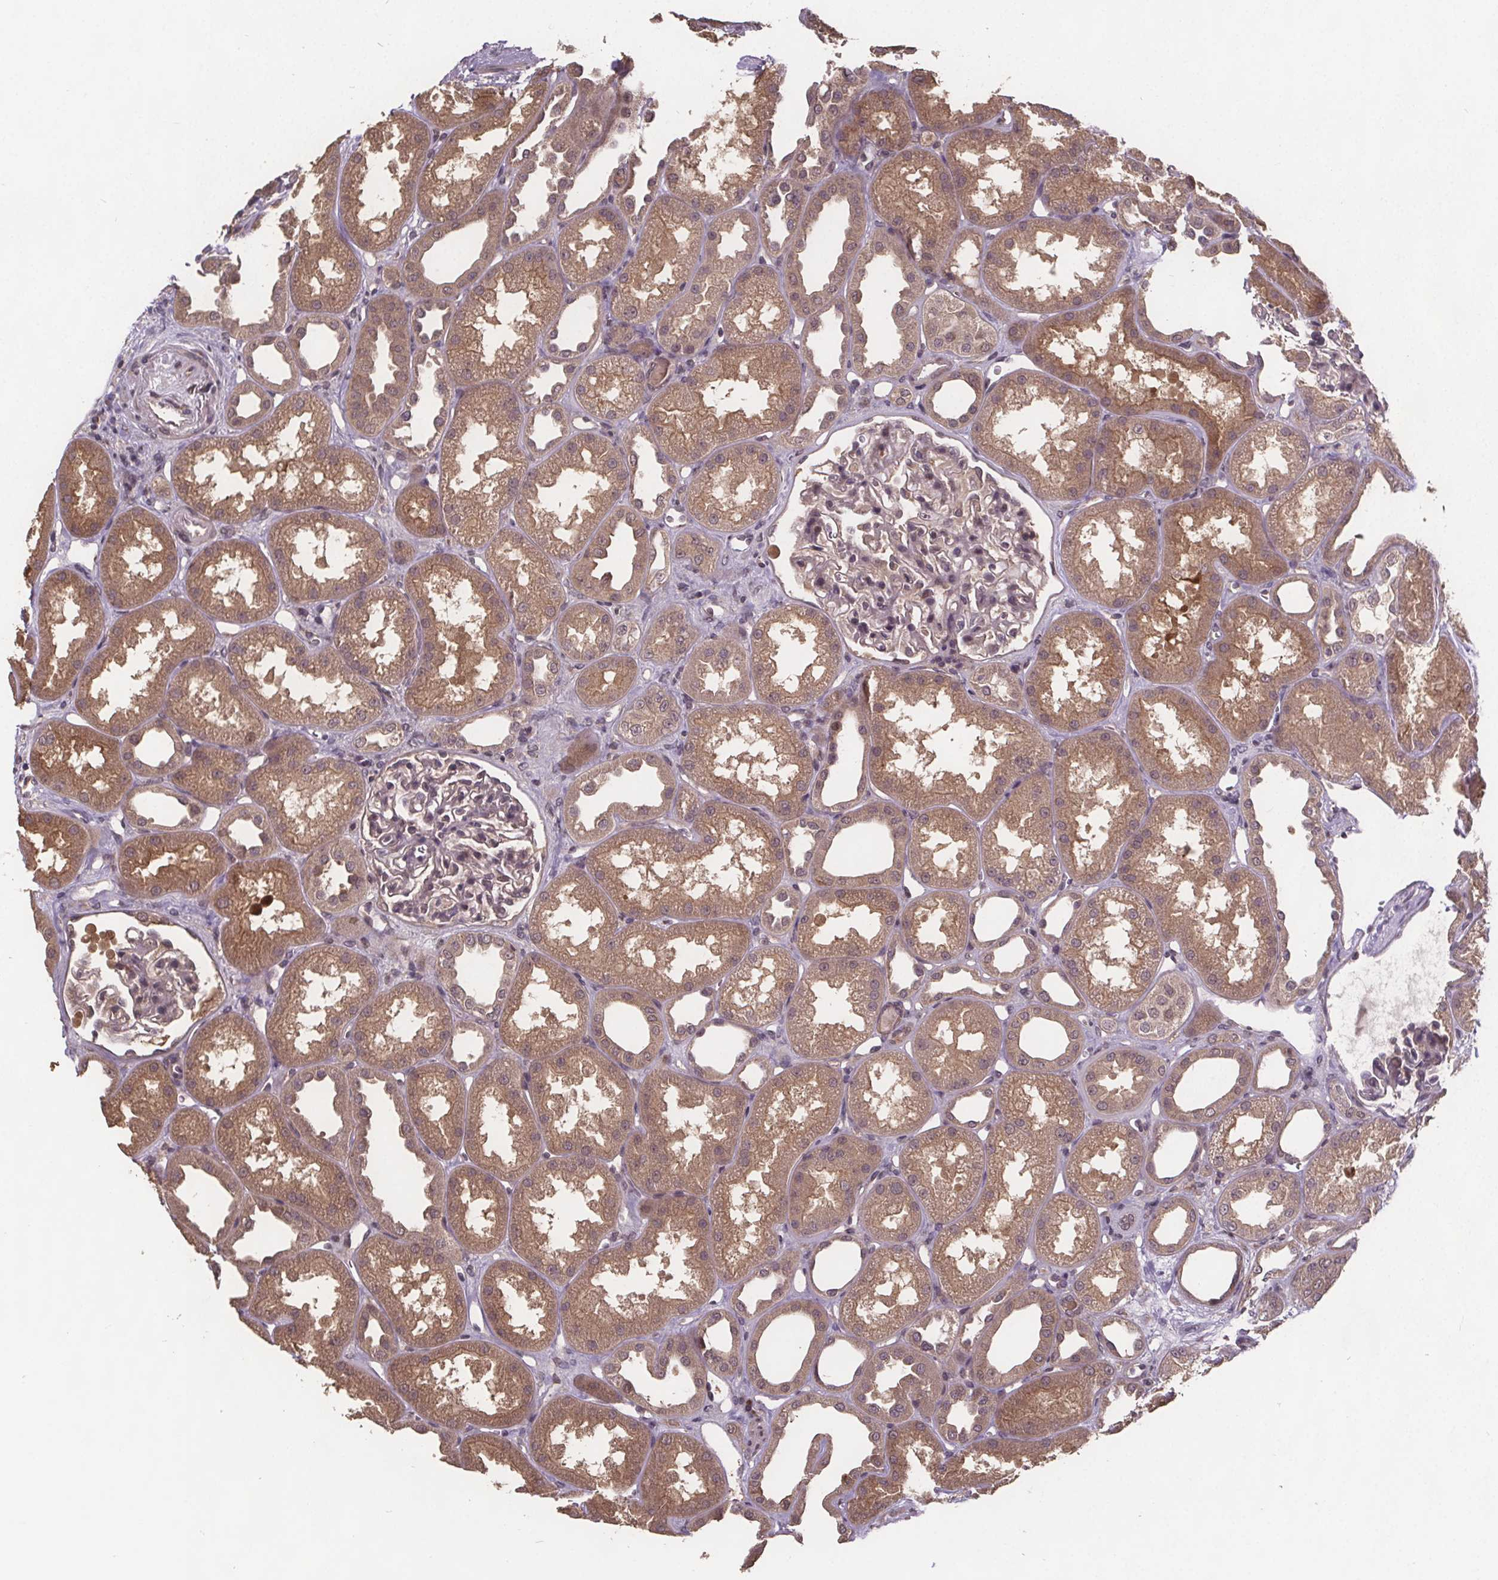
{"staining": {"intensity": "negative", "quantity": "none", "location": "none"}, "tissue": "kidney", "cell_type": "Cells in glomeruli", "image_type": "normal", "snomed": [{"axis": "morphology", "description": "Normal tissue, NOS"}, {"axis": "topography", "description": "Kidney"}], "caption": "IHC of benign human kidney displays no positivity in cells in glomeruli. The staining is performed using DAB brown chromogen with nuclei counter-stained in using hematoxylin.", "gene": "USP9X", "patient": {"sex": "male", "age": 61}}